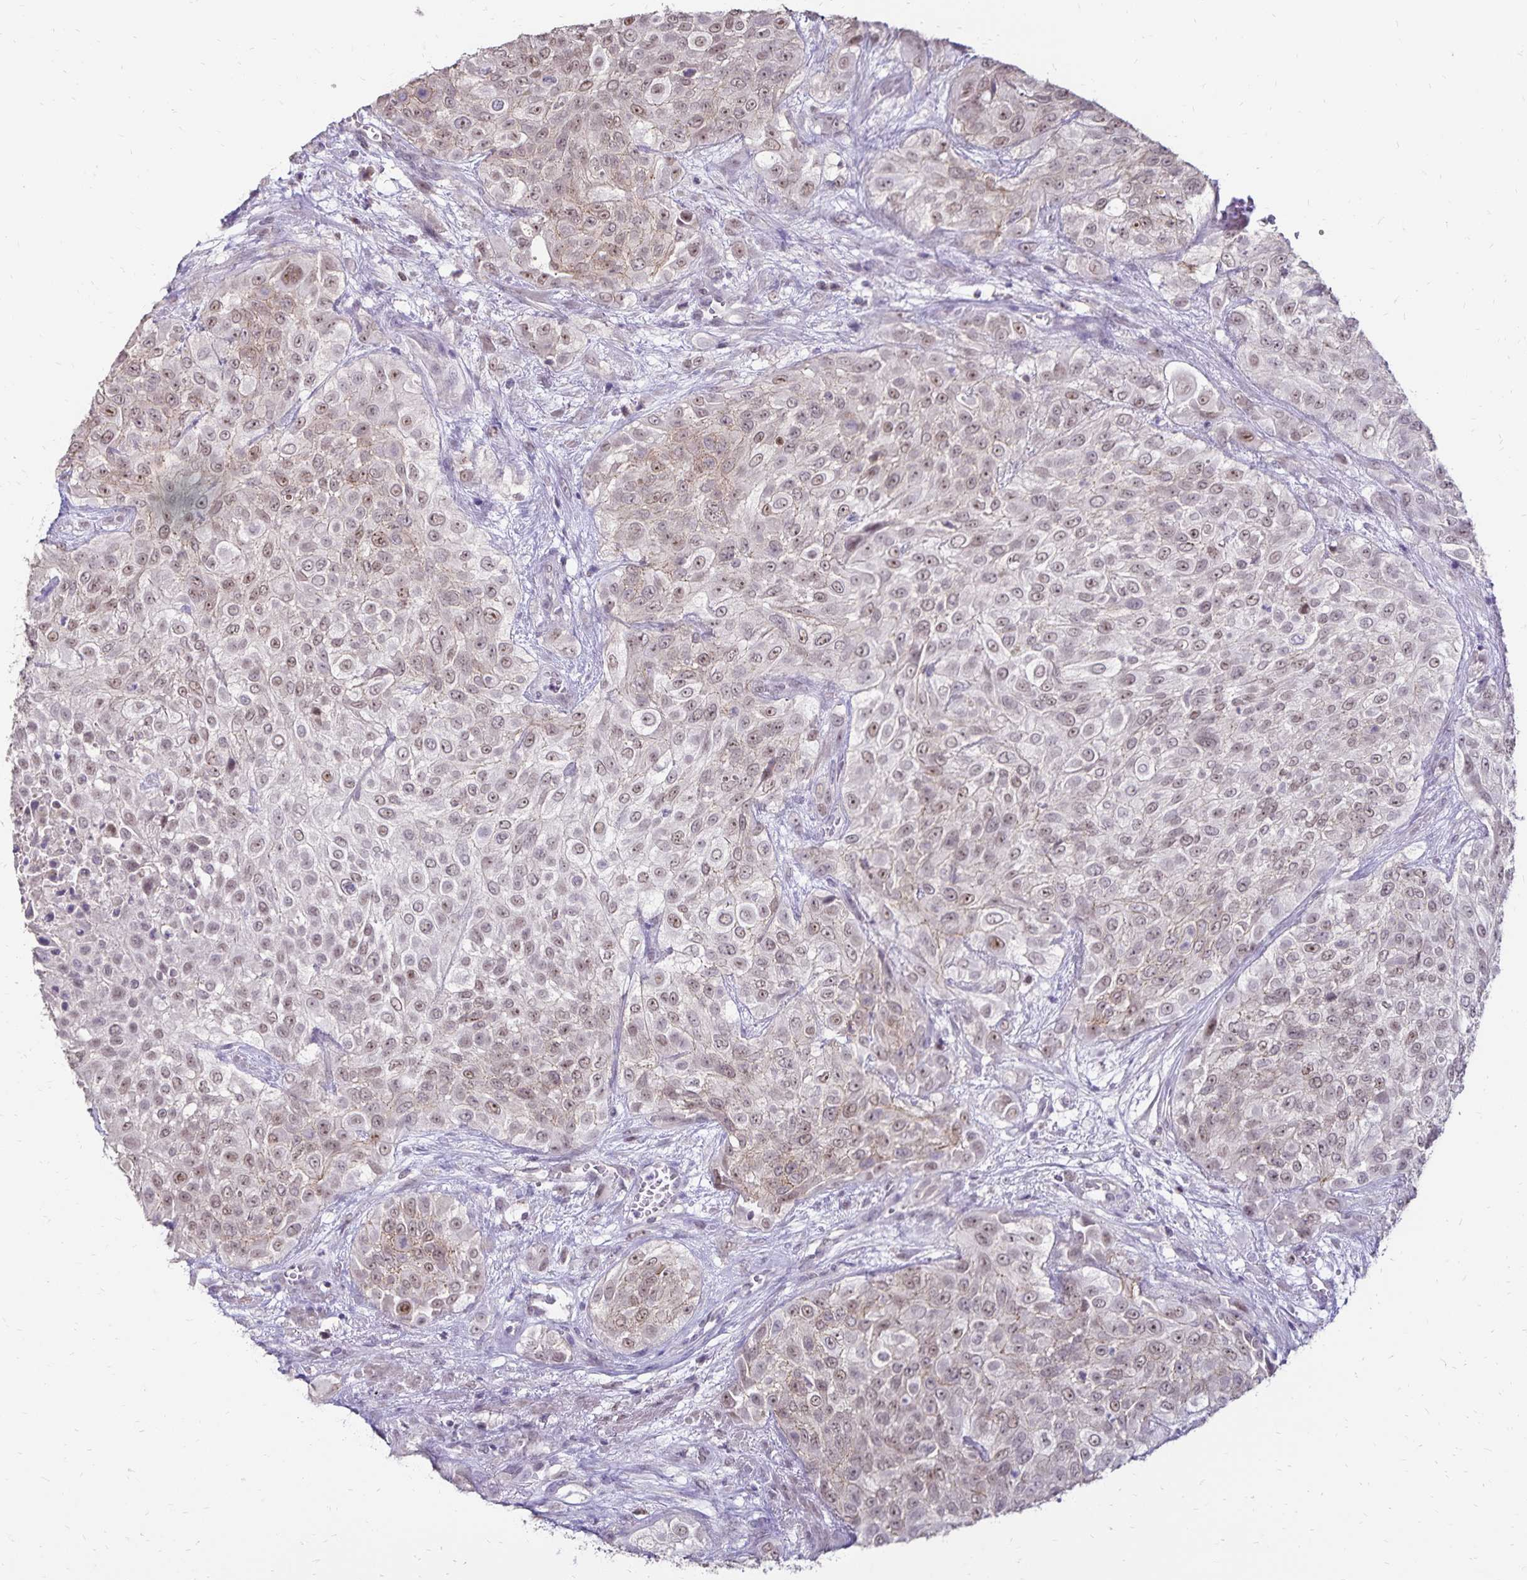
{"staining": {"intensity": "moderate", "quantity": ">75%", "location": "nuclear"}, "tissue": "urothelial cancer", "cell_type": "Tumor cells", "image_type": "cancer", "snomed": [{"axis": "morphology", "description": "Urothelial carcinoma, High grade"}, {"axis": "topography", "description": "Urinary bladder"}], "caption": "A micrograph showing moderate nuclear expression in about >75% of tumor cells in urothelial cancer, as visualized by brown immunohistochemical staining.", "gene": "POLB", "patient": {"sex": "male", "age": 57}}